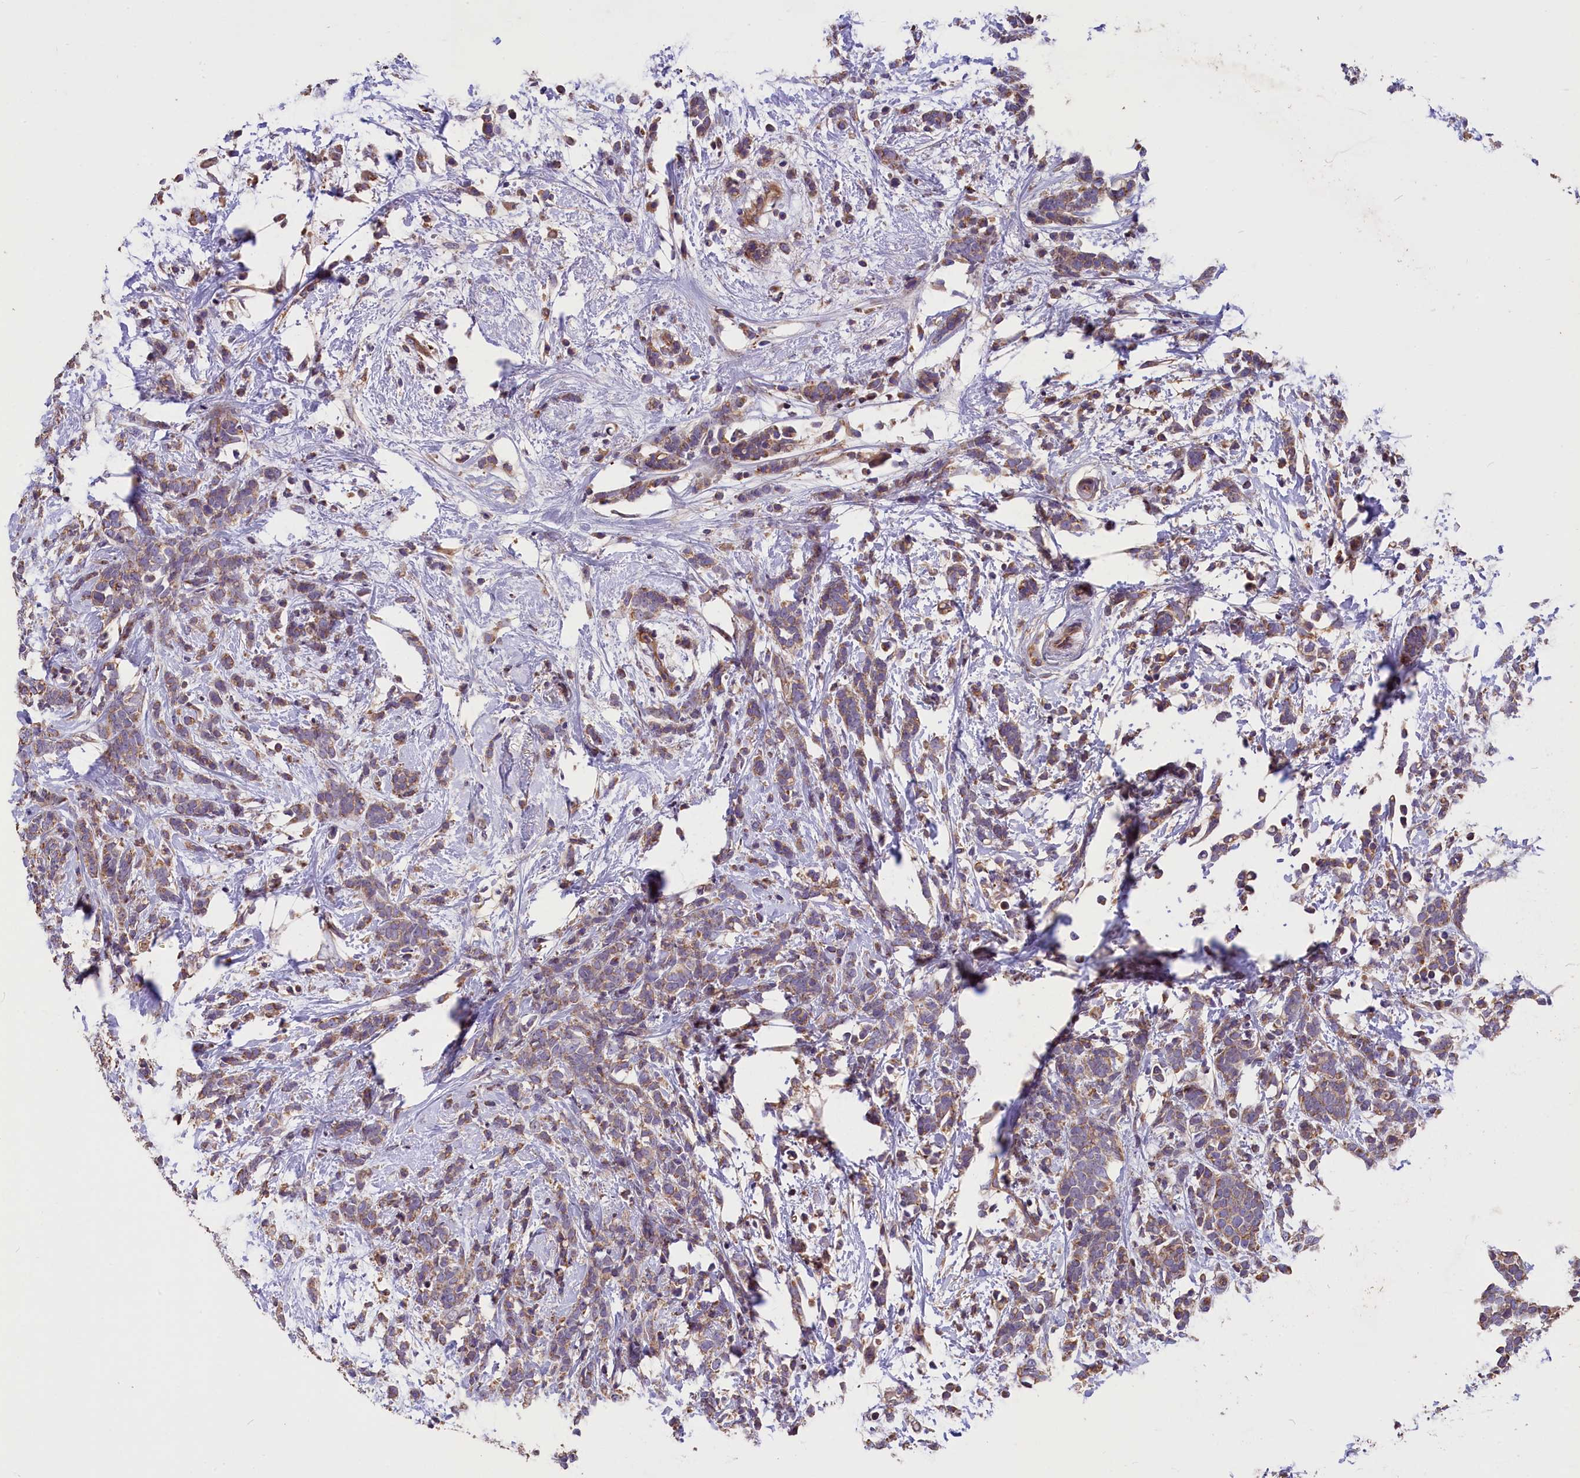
{"staining": {"intensity": "weak", "quantity": "25%-75%", "location": "cytoplasmic/membranous"}, "tissue": "breast cancer", "cell_type": "Tumor cells", "image_type": "cancer", "snomed": [{"axis": "morphology", "description": "Lobular carcinoma"}, {"axis": "topography", "description": "Breast"}], "caption": "The image reveals staining of breast cancer, revealing weak cytoplasmic/membranous protein positivity (brown color) within tumor cells. The protein is stained brown, and the nuclei are stained in blue (DAB IHC with brightfield microscopy, high magnification).", "gene": "ERMARD", "patient": {"sex": "female", "age": 58}}